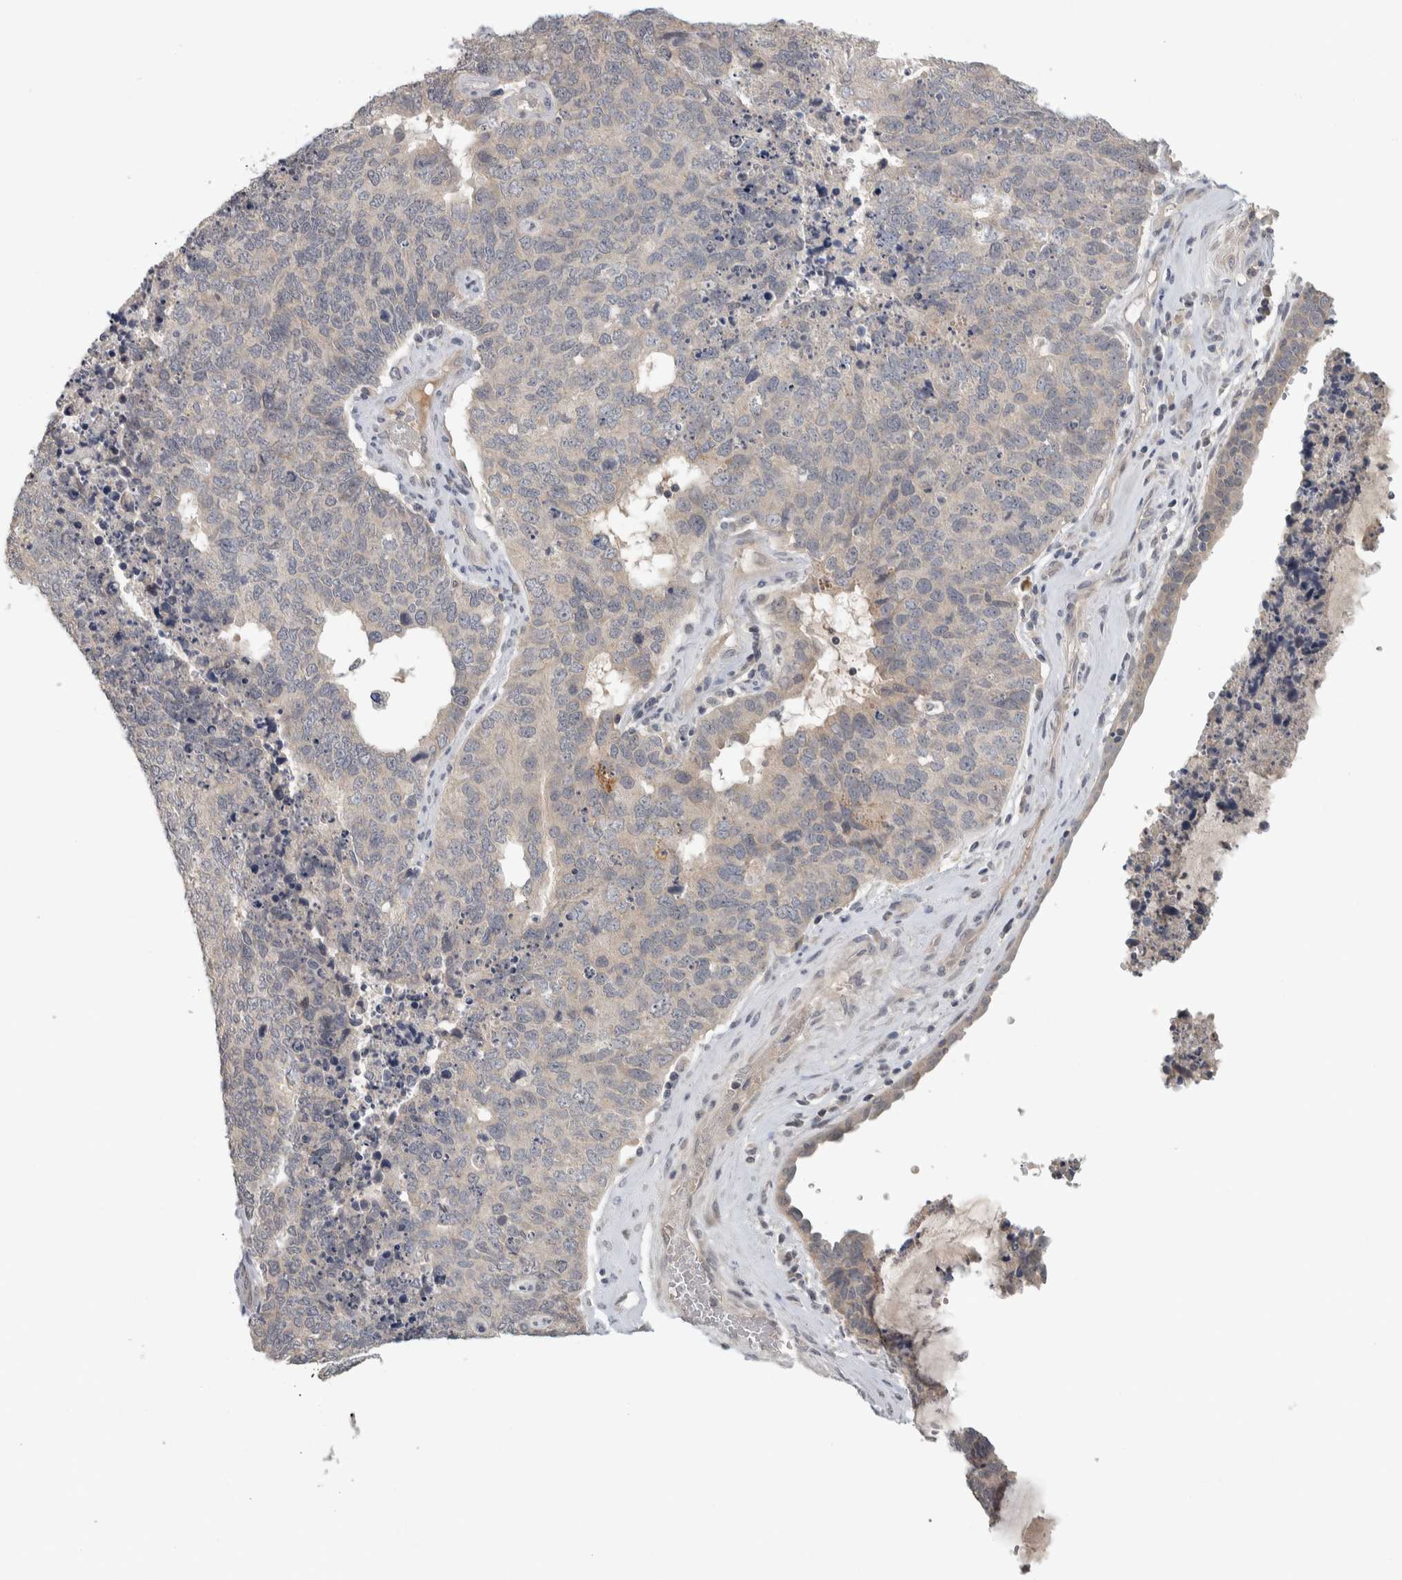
{"staining": {"intensity": "negative", "quantity": "none", "location": "none"}, "tissue": "cervical cancer", "cell_type": "Tumor cells", "image_type": "cancer", "snomed": [{"axis": "morphology", "description": "Squamous cell carcinoma, NOS"}, {"axis": "topography", "description": "Cervix"}], "caption": "Tumor cells show no significant expression in squamous cell carcinoma (cervical).", "gene": "AFP", "patient": {"sex": "female", "age": 63}}